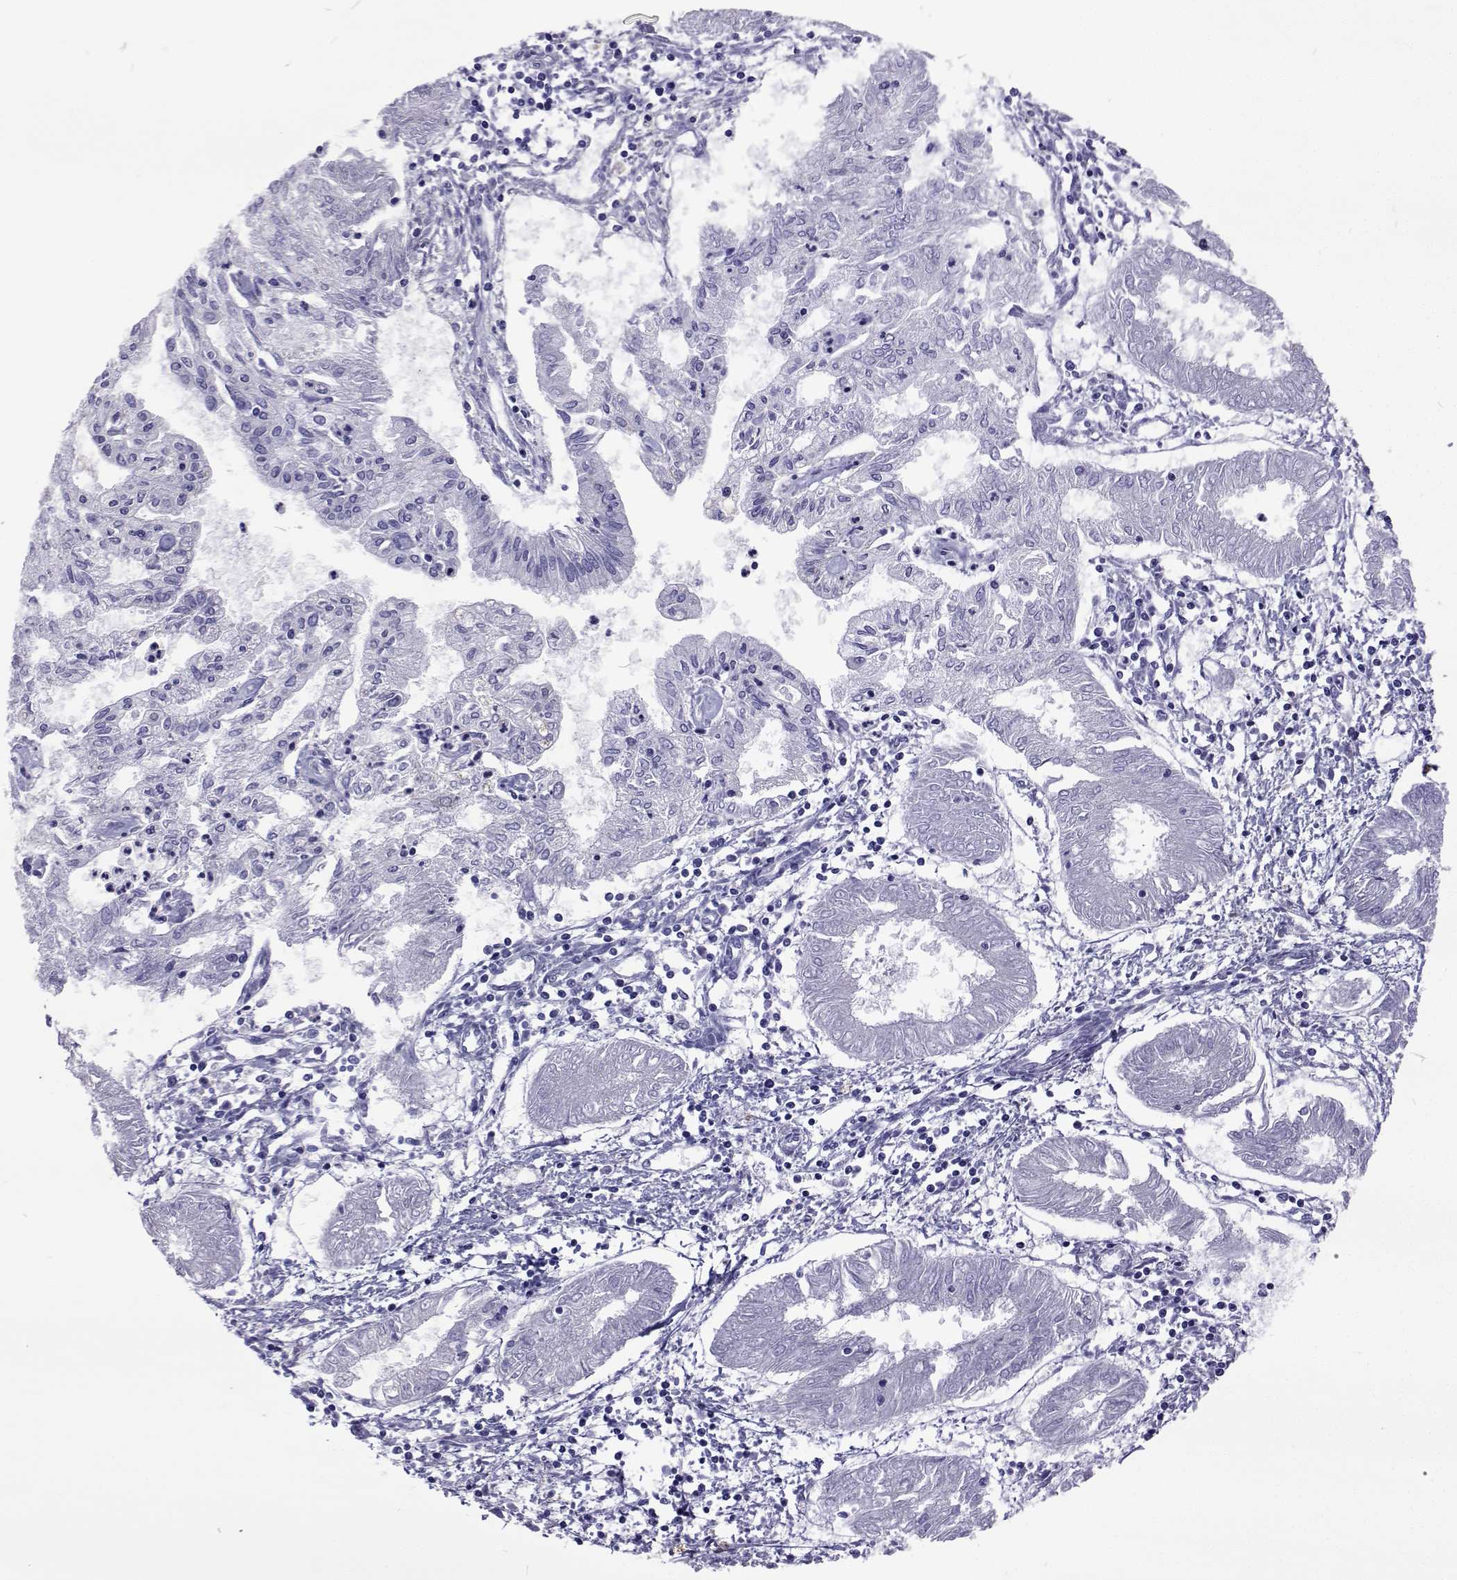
{"staining": {"intensity": "negative", "quantity": "none", "location": "none"}, "tissue": "endometrial cancer", "cell_type": "Tumor cells", "image_type": "cancer", "snomed": [{"axis": "morphology", "description": "Adenocarcinoma, NOS"}, {"axis": "topography", "description": "Endometrium"}], "caption": "Immunohistochemical staining of human endometrial cancer (adenocarcinoma) exhibits no significant positivity in tumor cells.", "gene": "UMODL1", "patient": {"sex": "female", "age": 68}}